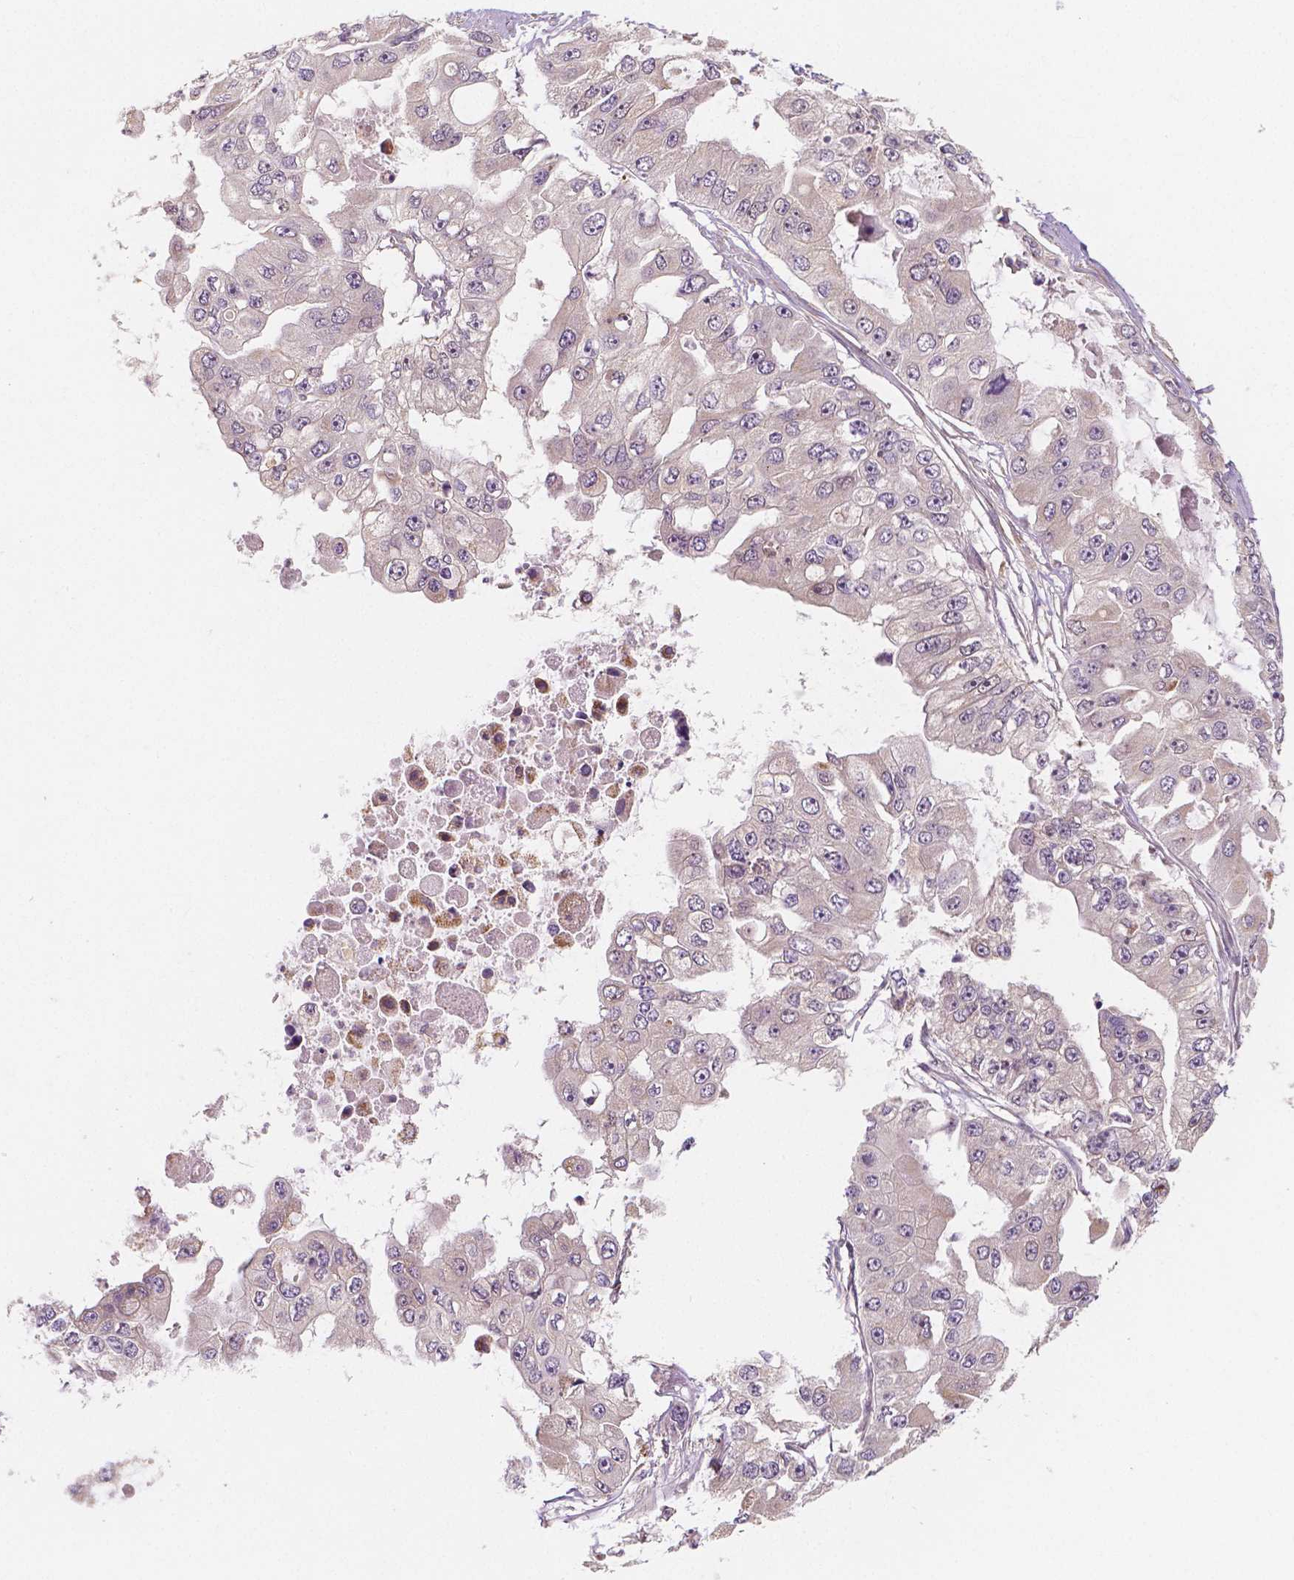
{"staining": {"intensity": "negative", "quantity": "none", "location": "none"}, "tissue": "ovarian cancer", "cell_type": "Tumor cells", "image_type": "cancer", "snomed": [{"axis": "morphology", "description": "Cystadenocarcinoma, serous, NOS"}, {"axis": "topography", "description": "Ovary"}], "caption": "DAB (3,3'-diaminobenzidine) immunohistochemical staining of ovarian cancer (serous cystadenocarcinoma) reveals no significant expression in tumor cells.", "gene": "SNX12", "patient": {"sex": "female", "age": 56}}